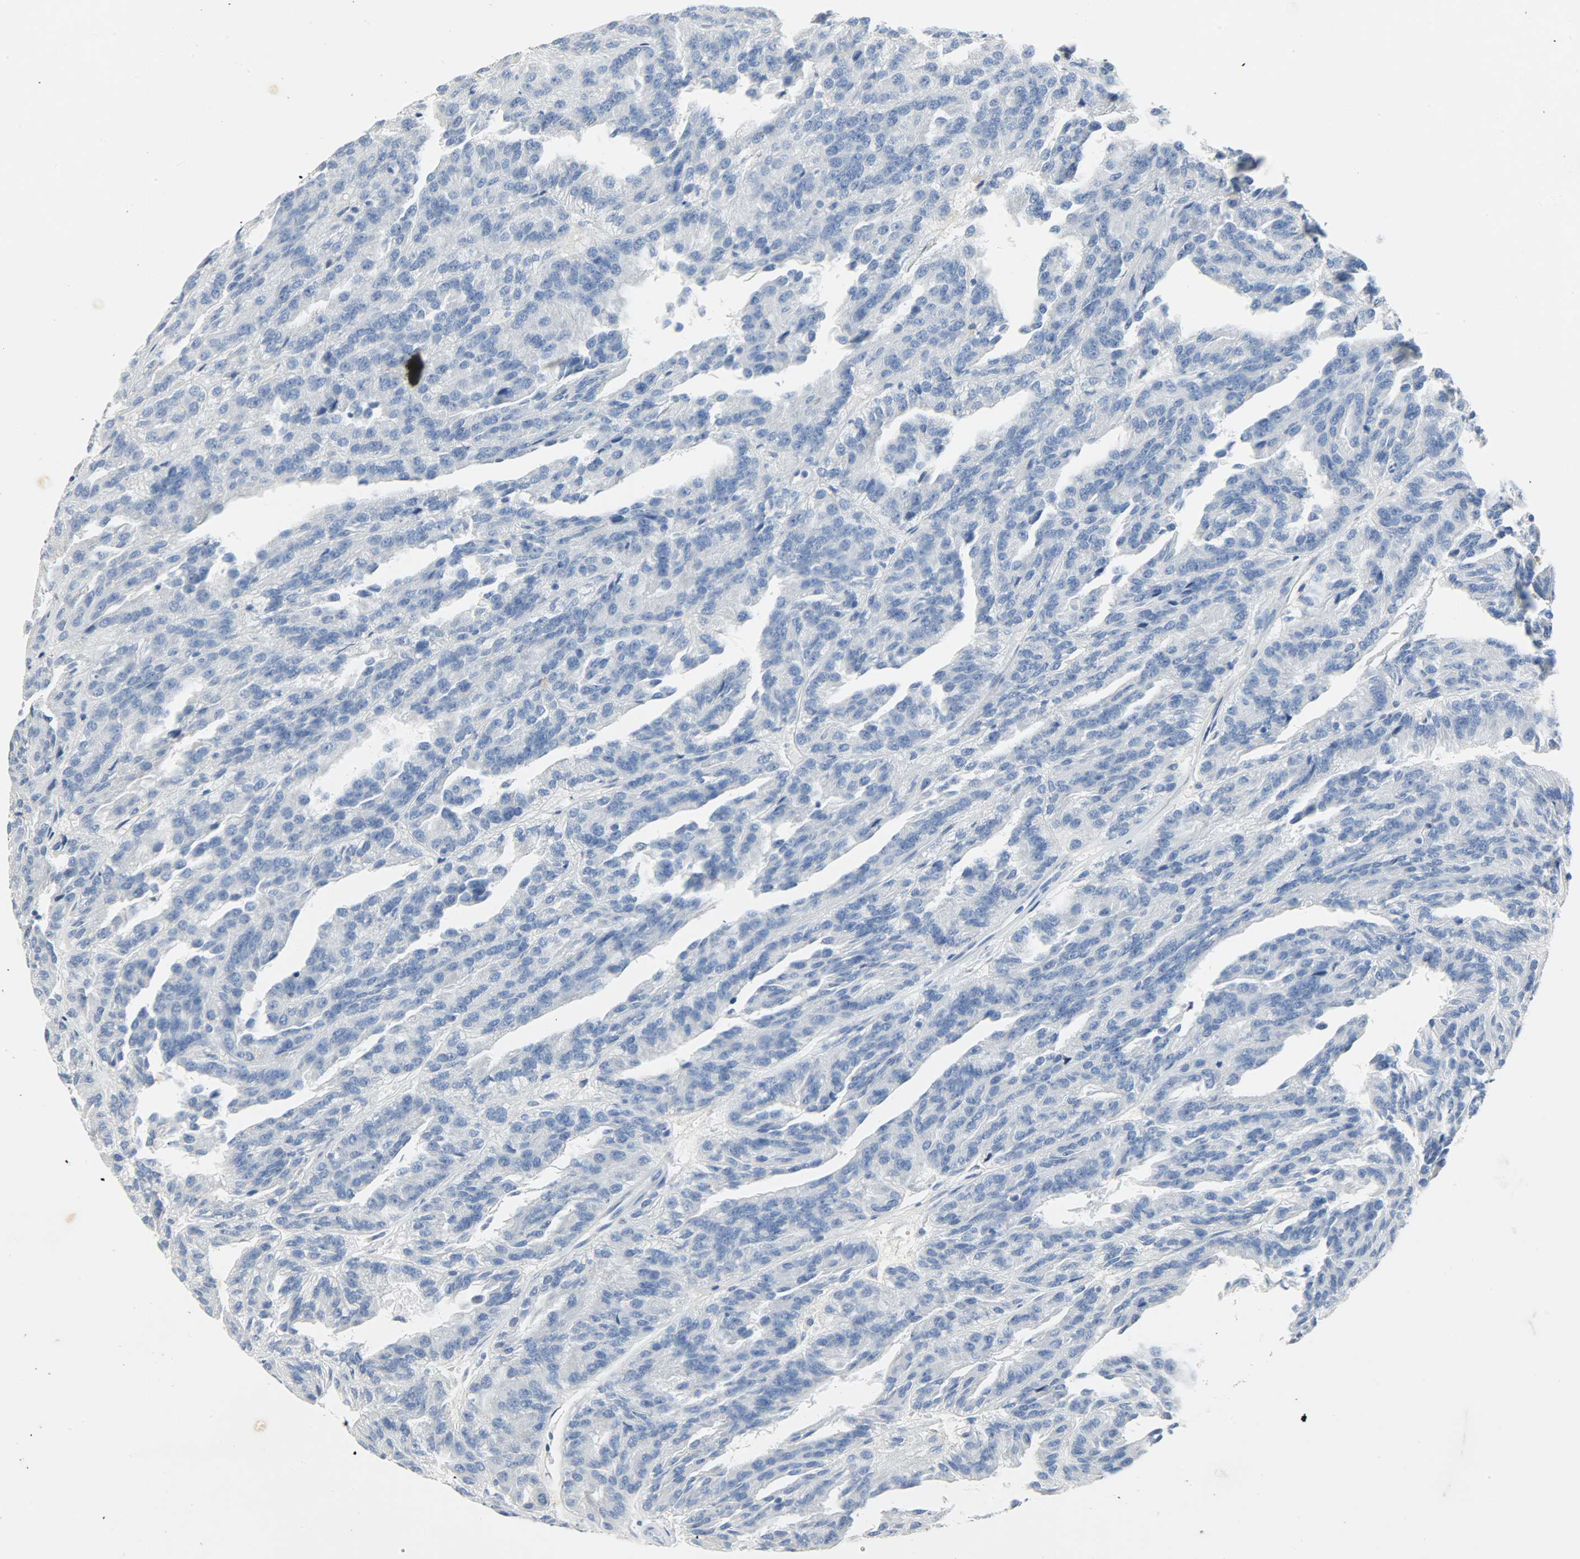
{"staining": {"intensity": "negative", "quantity": "none", "location": "none"}, "tissue": "renal cancer", "cell_type": "Tumor cells", "image_type": "cancer", "snomed": [{"axis": "morphology", "description": "Adenocarcinoma, NOS"}, {"axis": "topography", "description": "Kidney"}], "caption": "There is no significant staining in tumor cells of renal cancer (adenocarcinoma).", "gene": "CRP", "patient": {"sex": "male", "age": 46}}